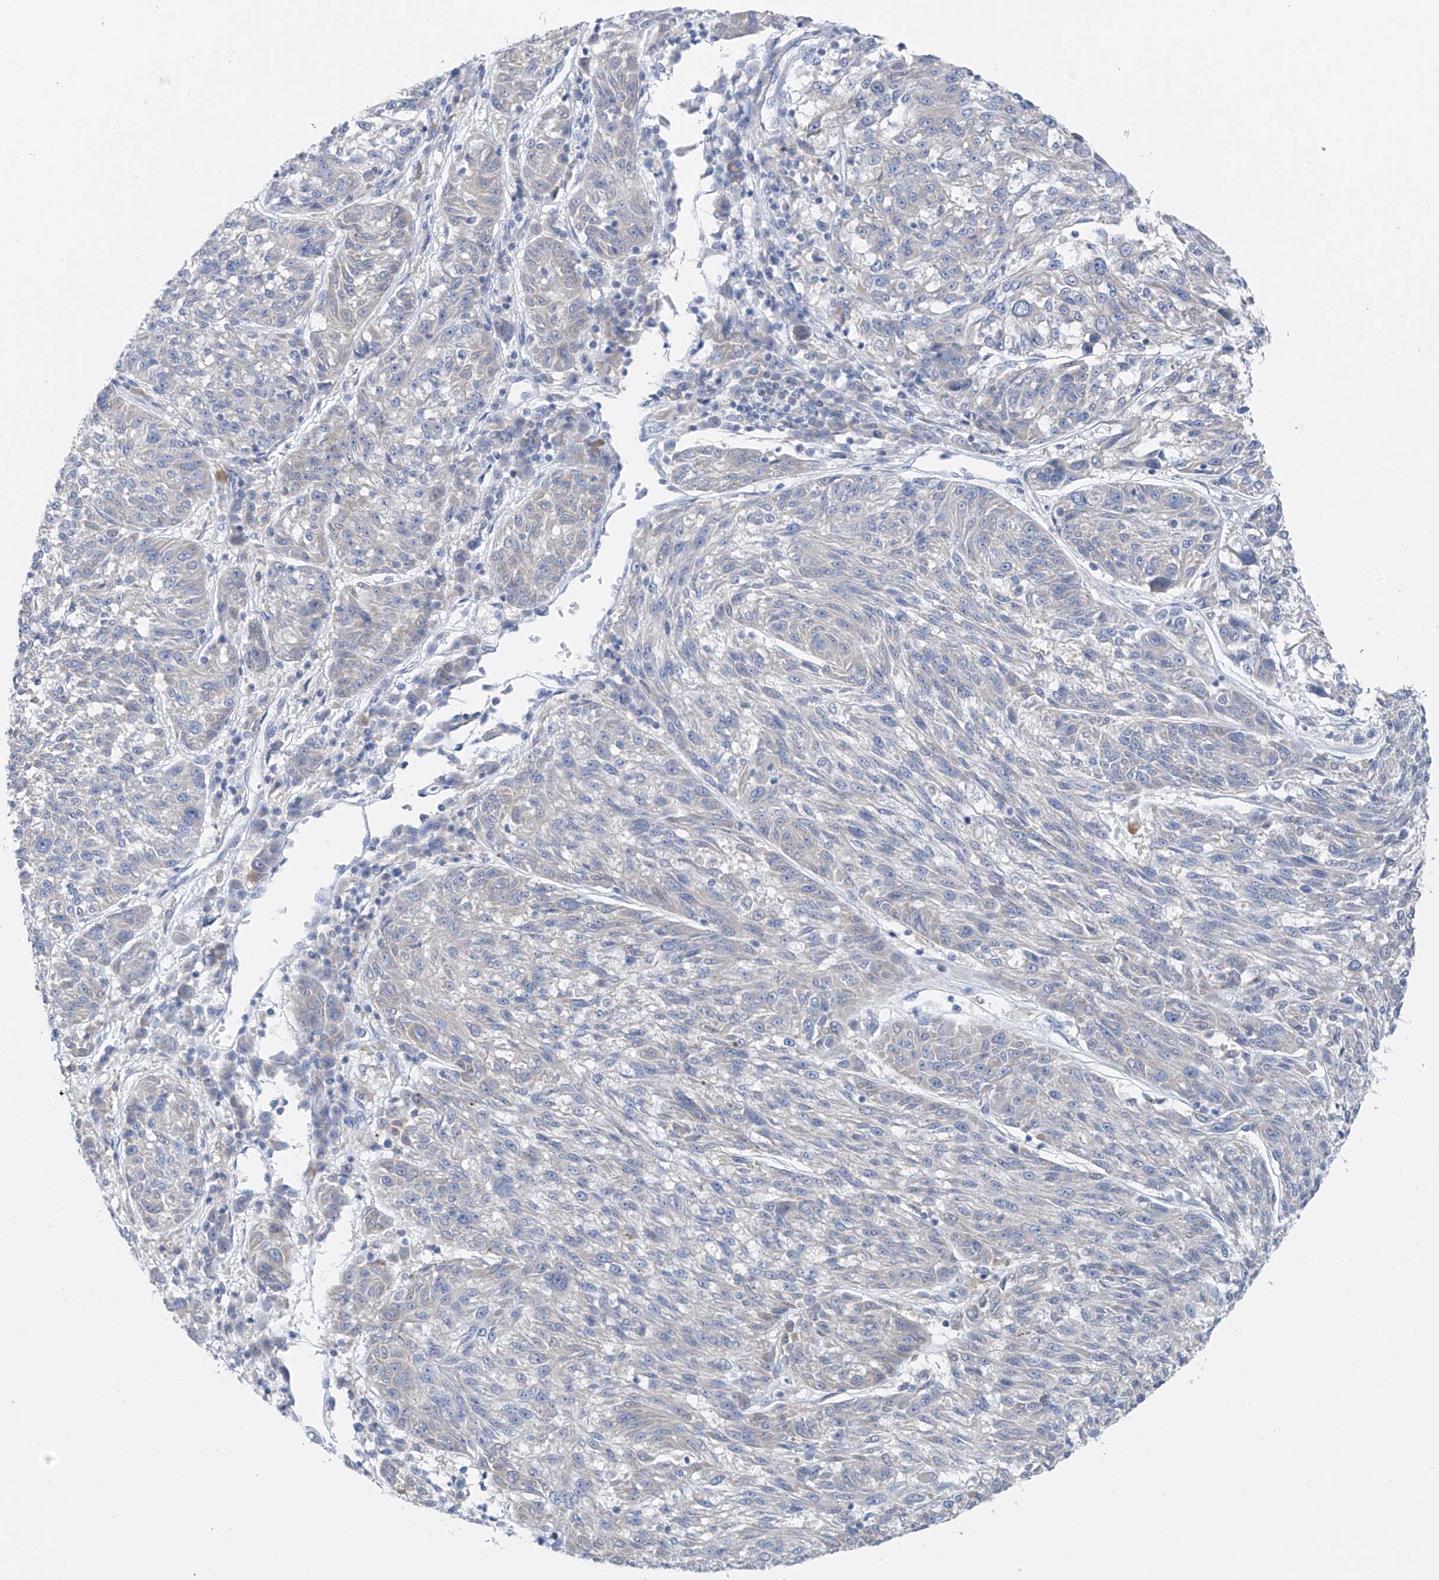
{"staining": {"intensity": "negative", "quantity": "none", "location": "none"}, "tissue": "melanoma", "cell_type": "Tumor cells", "image_type": "cancer", "snomed": [{"axis": "morphology", "description": "Malignant melanoma, NOS"}, {"axis": "topography", "description": "Skin"}], "caption": "Immunohistochemistry of malignant melanoma shows no positivity in tumor cells.", "gene": "POMGNT2", "patient": {"sex": "male", "age": 53}}